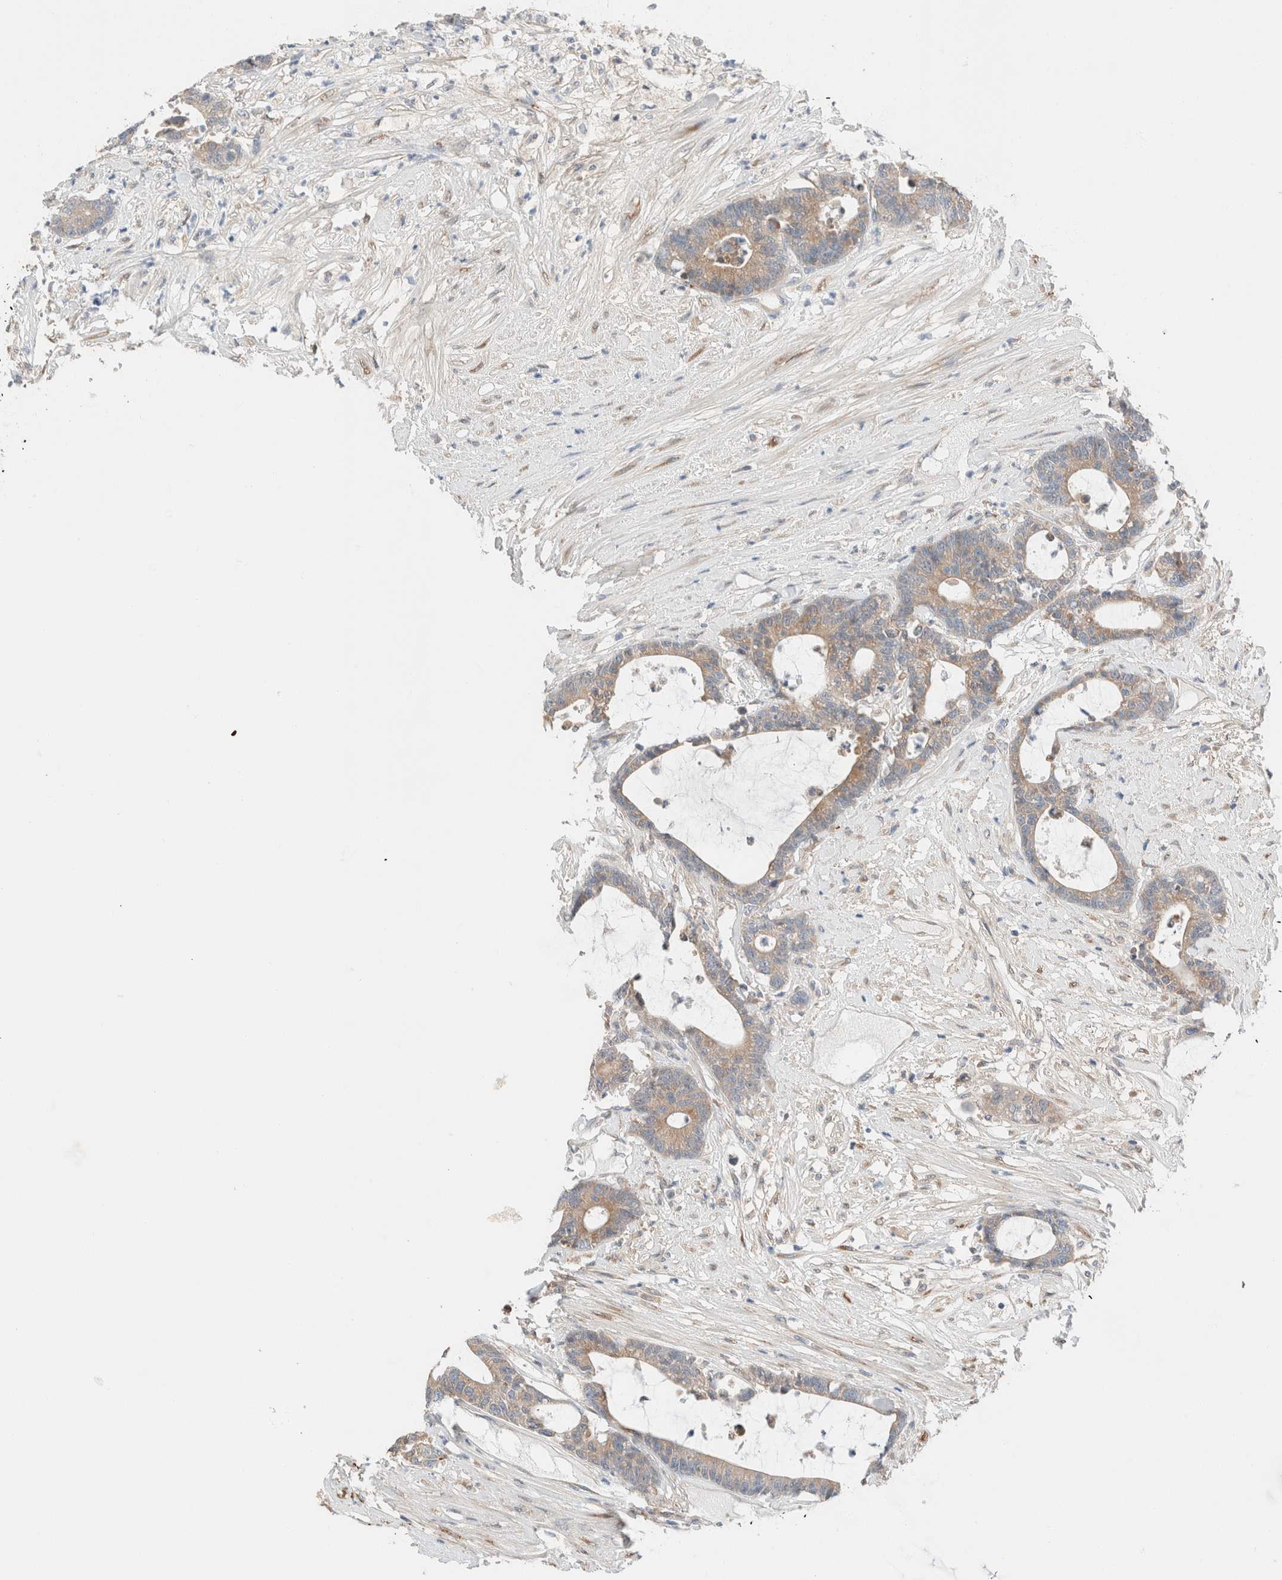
{"staining": {"intensity": "weak", "quantity": ">75%", "location": "cytoplasmic/membranous"}, "tissue": "colorectal cancer", "cell_type": "Tumor cells", "image_type": "cancer", "snomed": [{"axis": "morphology", "description": "Adenocarcinoma, NOS"}, {"axis": "topography", "description": "Colon"}], "caption": "Immunohistochemical staining of human adenocarcinoma (colorectal) reveals weak cytoplasmic/membranous protein expression in about >75% of tumor cells. (DAB IHC, brown staining for protein, blue staining for nuclei).", "gene": "PCM1", "patient": {"sex": "female", "age": 84}}